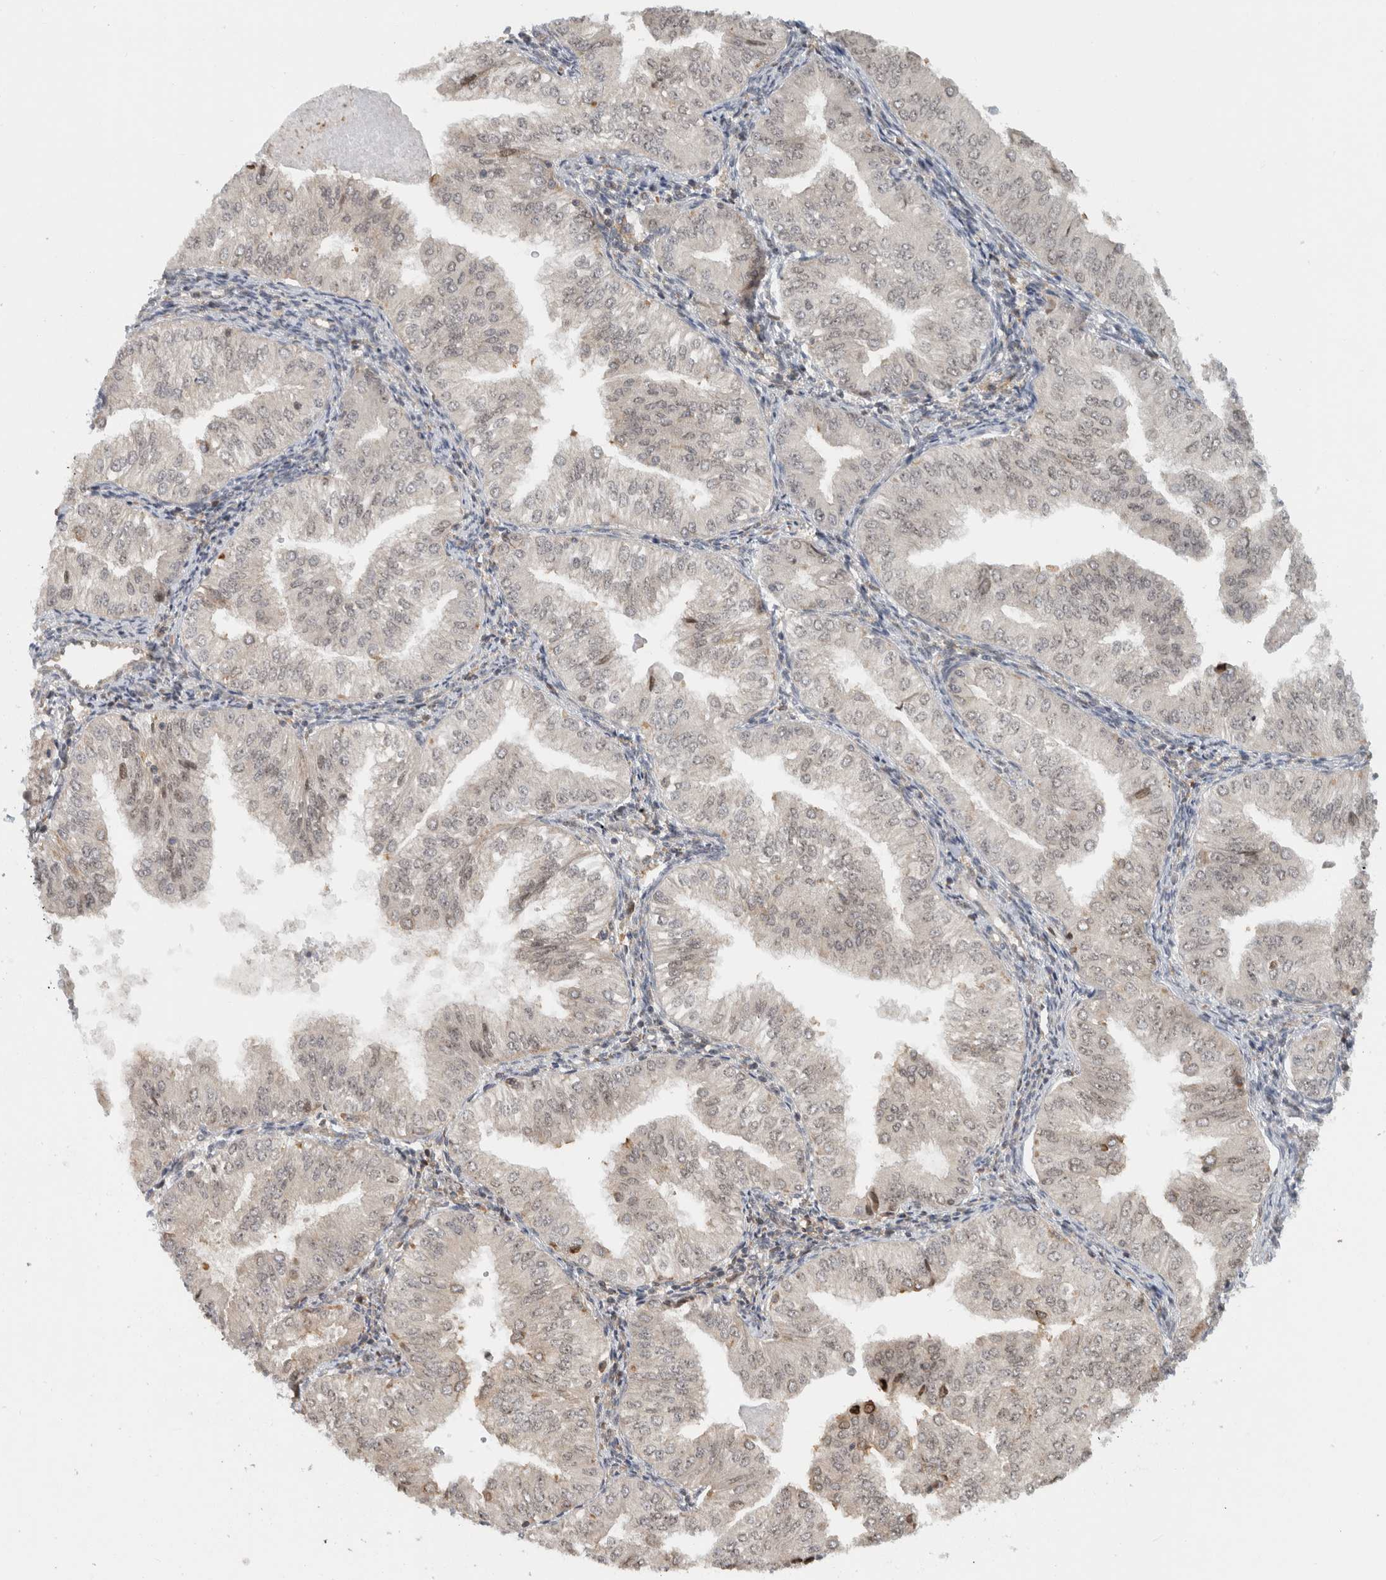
{"staining": {"intensity": "weak", "quantity": "<25%", "location": "nuclear"}, "tissue": "endometrial cancer", "cell_type": "Tumor cells", "image_type": "cancer", "snomed": [{"axis": "morphology", "description": "Normal tissue, NOS"}, {"axis": "morphology", "description": "Adenocarcinoma, NOS"}, {"axis": "topography", "description": "Endometrium"}], "caption": "Tumor cells are negative for brown protein staining in endometrial cancer (adenocarcinoma).", "gene": "WASF2", "patient": {"sex": "female", "age": 53}}